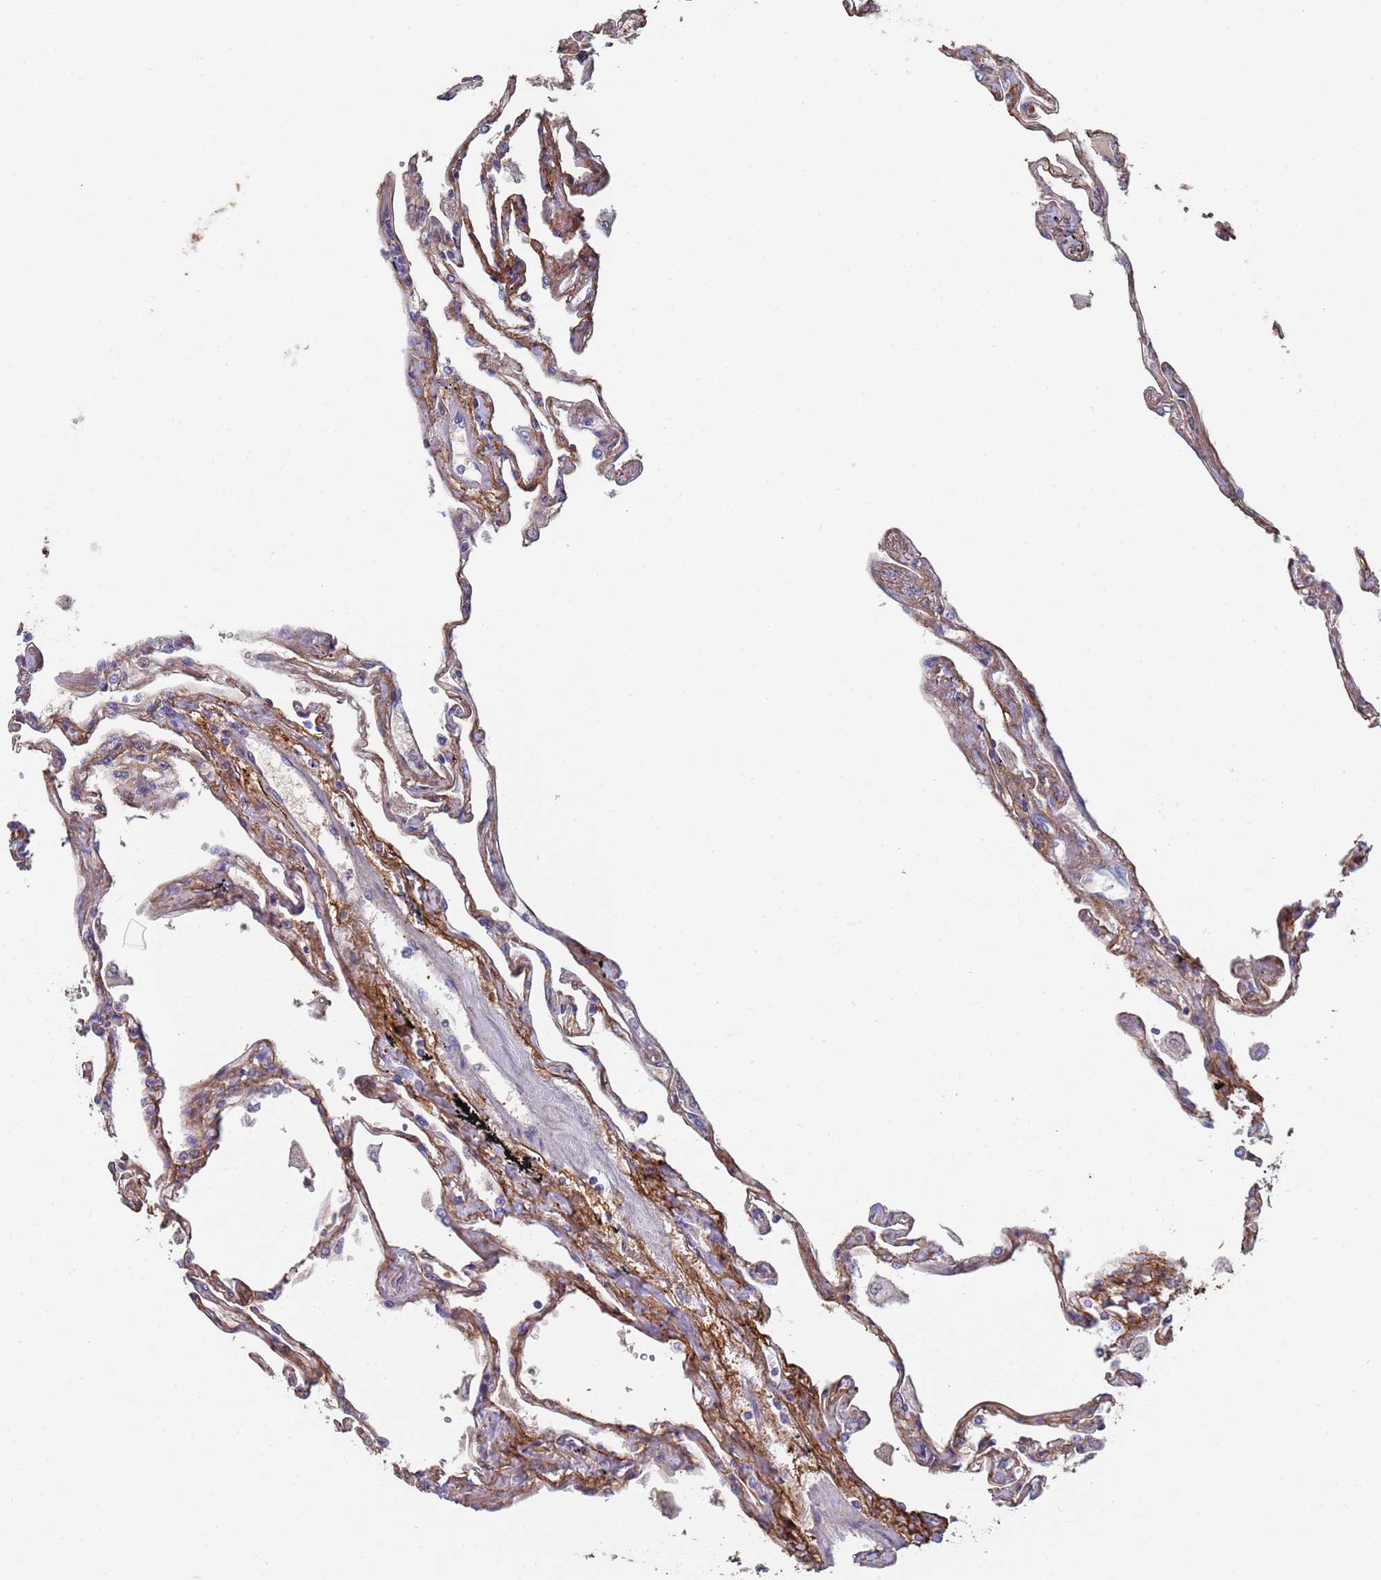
{"staining": {"intensity": "weak", "quantity": "25%-75%", "location": "cytoplasmic/membranous"}, "tissue": "lung", "cell_type": "Alveolar cells", "image_type": "normal", "snomed": [{"axis": "morphology", "description": "Normal tissue, NOS"}, {"axis": "topography", "description": "Lung"}], "caption": "IHC histopathology image of normal lung: human lung stained using immunohistochemistry (IHC) exhibits low levels of weak protein expression localized specifically in the cytoplasmic/membranous of alveolar cells, appearing as a cytoplasmic/membranous brown color.", "gene": "ABCA8", "patient": {"sex": "female", "age": 67}}